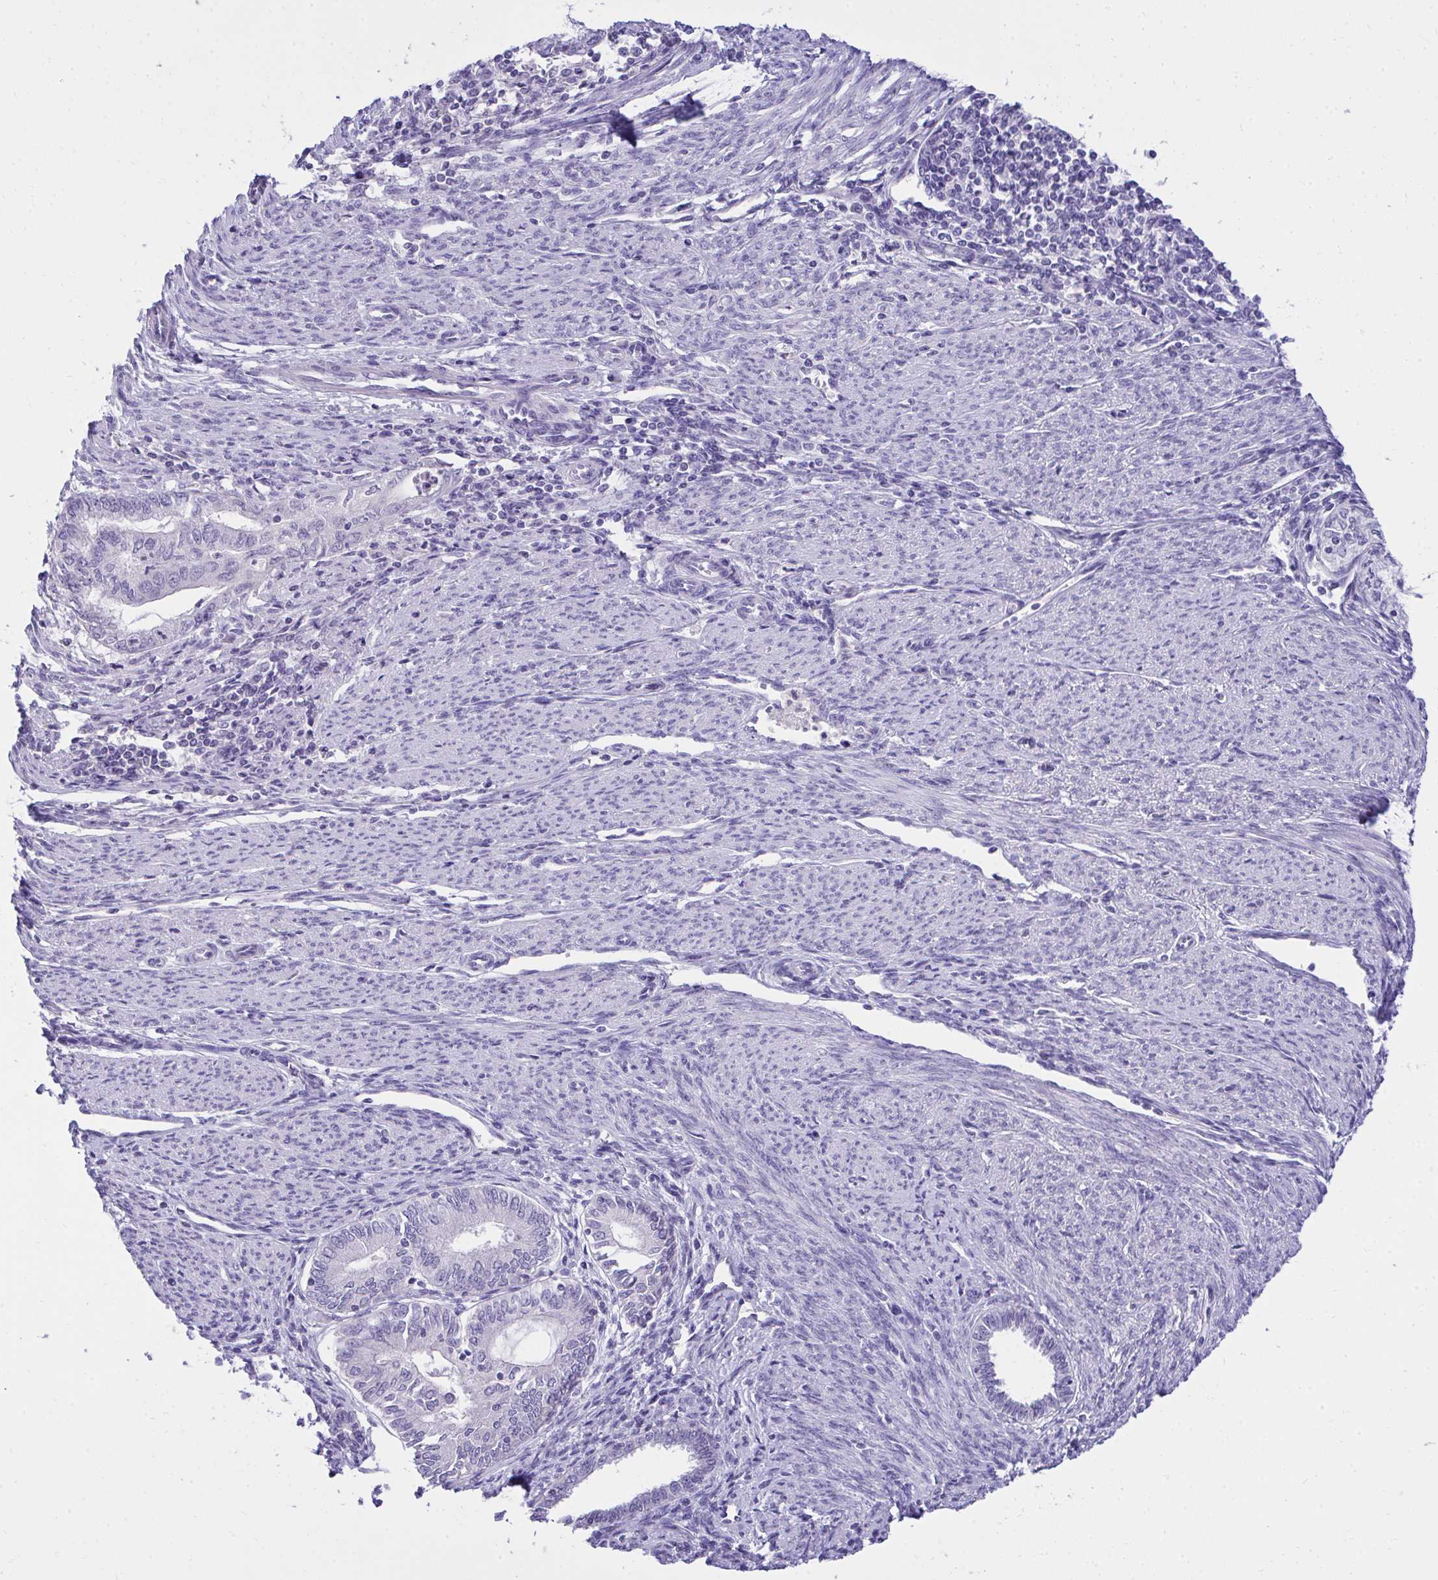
{"staining": {"intensity": "negative", "quantity": "none", "location": "none"}, "tissue": "endometrial cancer", "cell_type": "Tumor cells", "image_type": "cancer", "snomed": [{"axis": "morphology", "description": "Adenocarcinoma, NOS"}, {"axis": "topography", "description": "Endometrium"}], "caption": "Immunohistochemistry (IHC) of endometrial cancer (adenocarcinoma) reveals no expression in tumor cells.", "gene": "TMCO5A", "patient": {"sex": "female", "age": 79}}